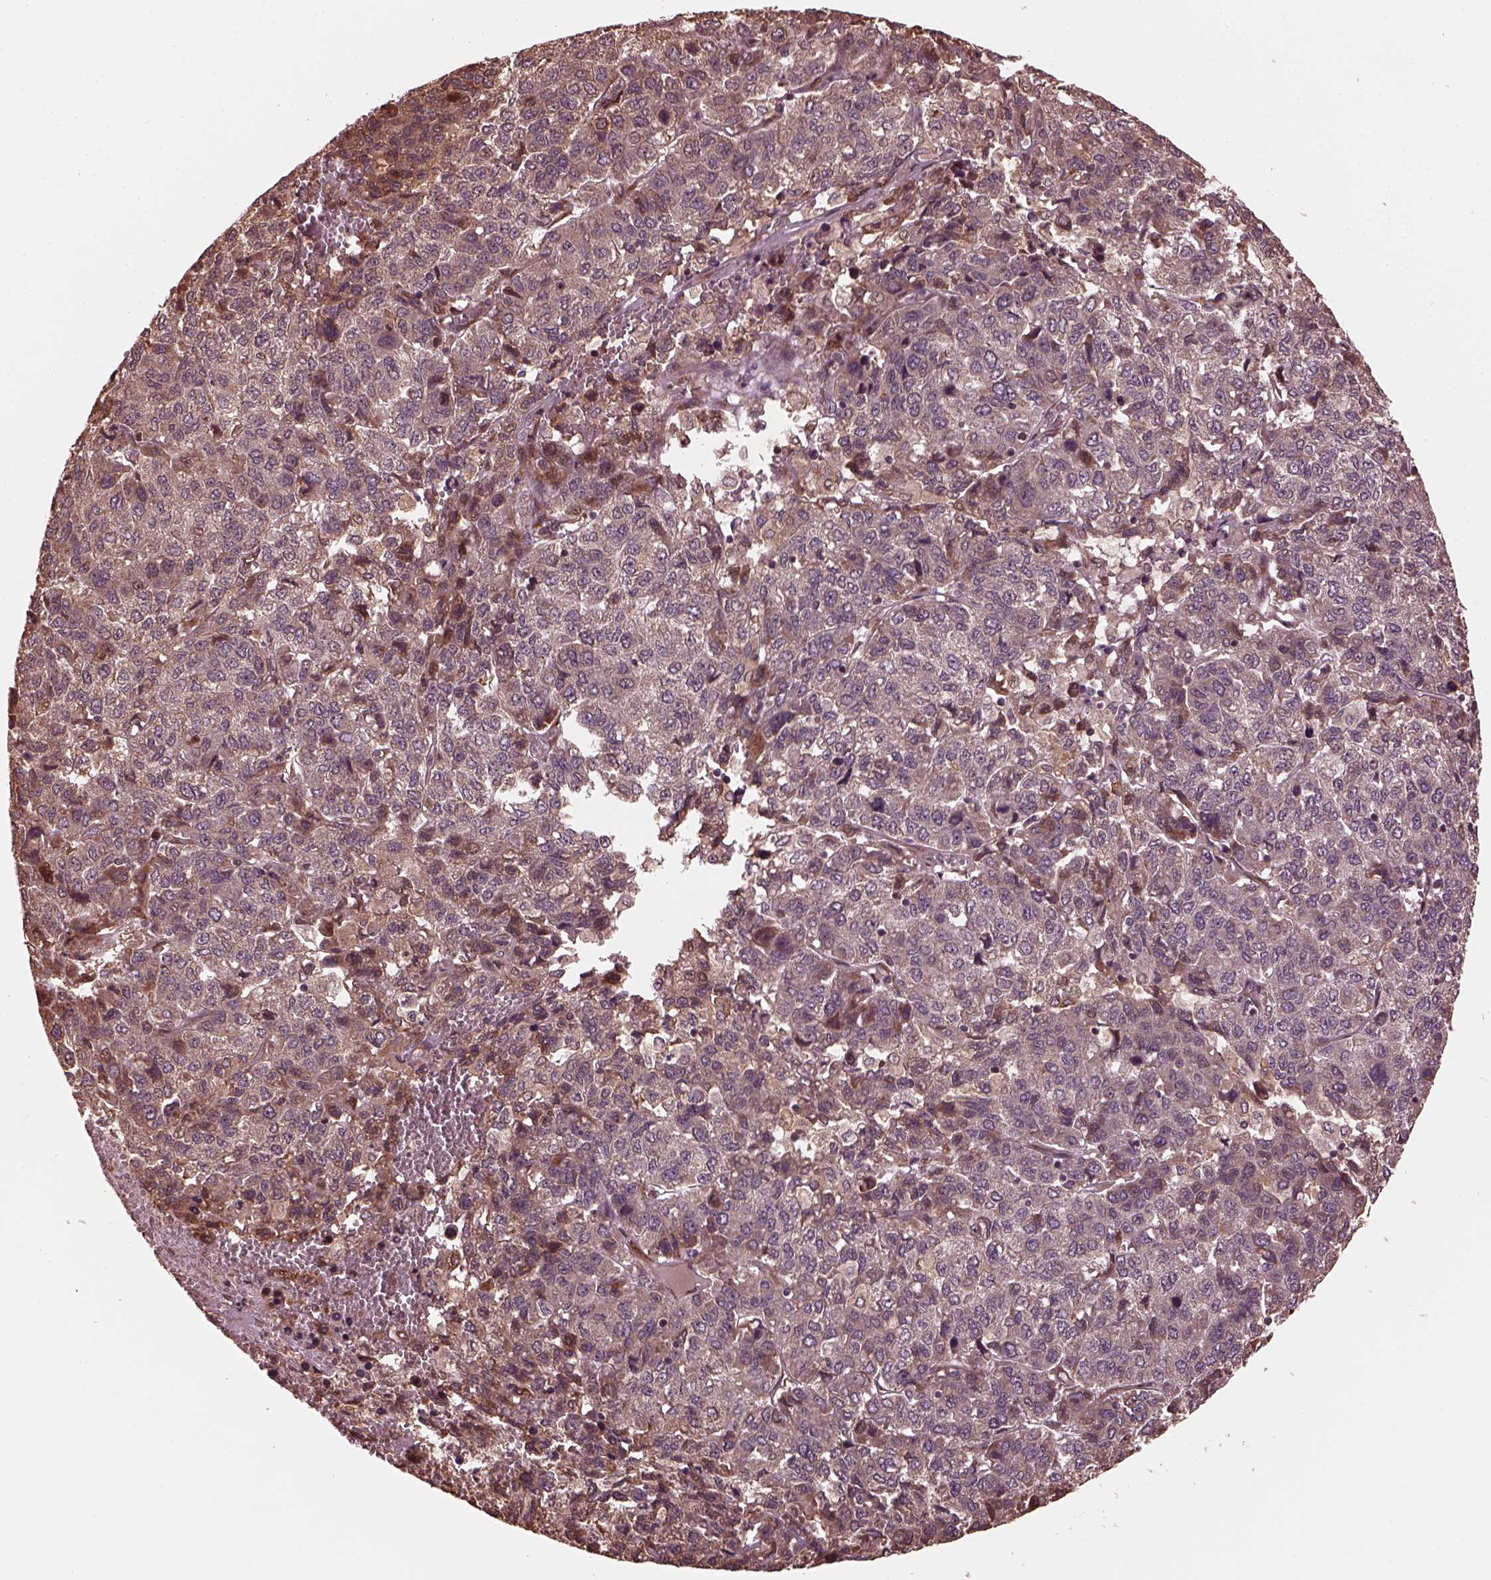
{"staining": {"intensity": "weak", "quantity": ">75%", "location": "cytoplasmic/membranous"}, "tissue": "liver cancer", "cell_type": "Tumor cells", "image_type": "cancer", "snomed": [{"axis": "morphology", "description": "Carcinoma, Hepatocellular, NOS"}, {"axis": "topography", "description": "Liver"}], "caption": "DAB immunohistochemical staining of human liver hepatocellular carcinoma reveals weak cytoplasmic/membranous protein staining in approximately >75% of tumor cells.", "gene": "ZNF292", "patient": {"sex": "male", "age": 69}}